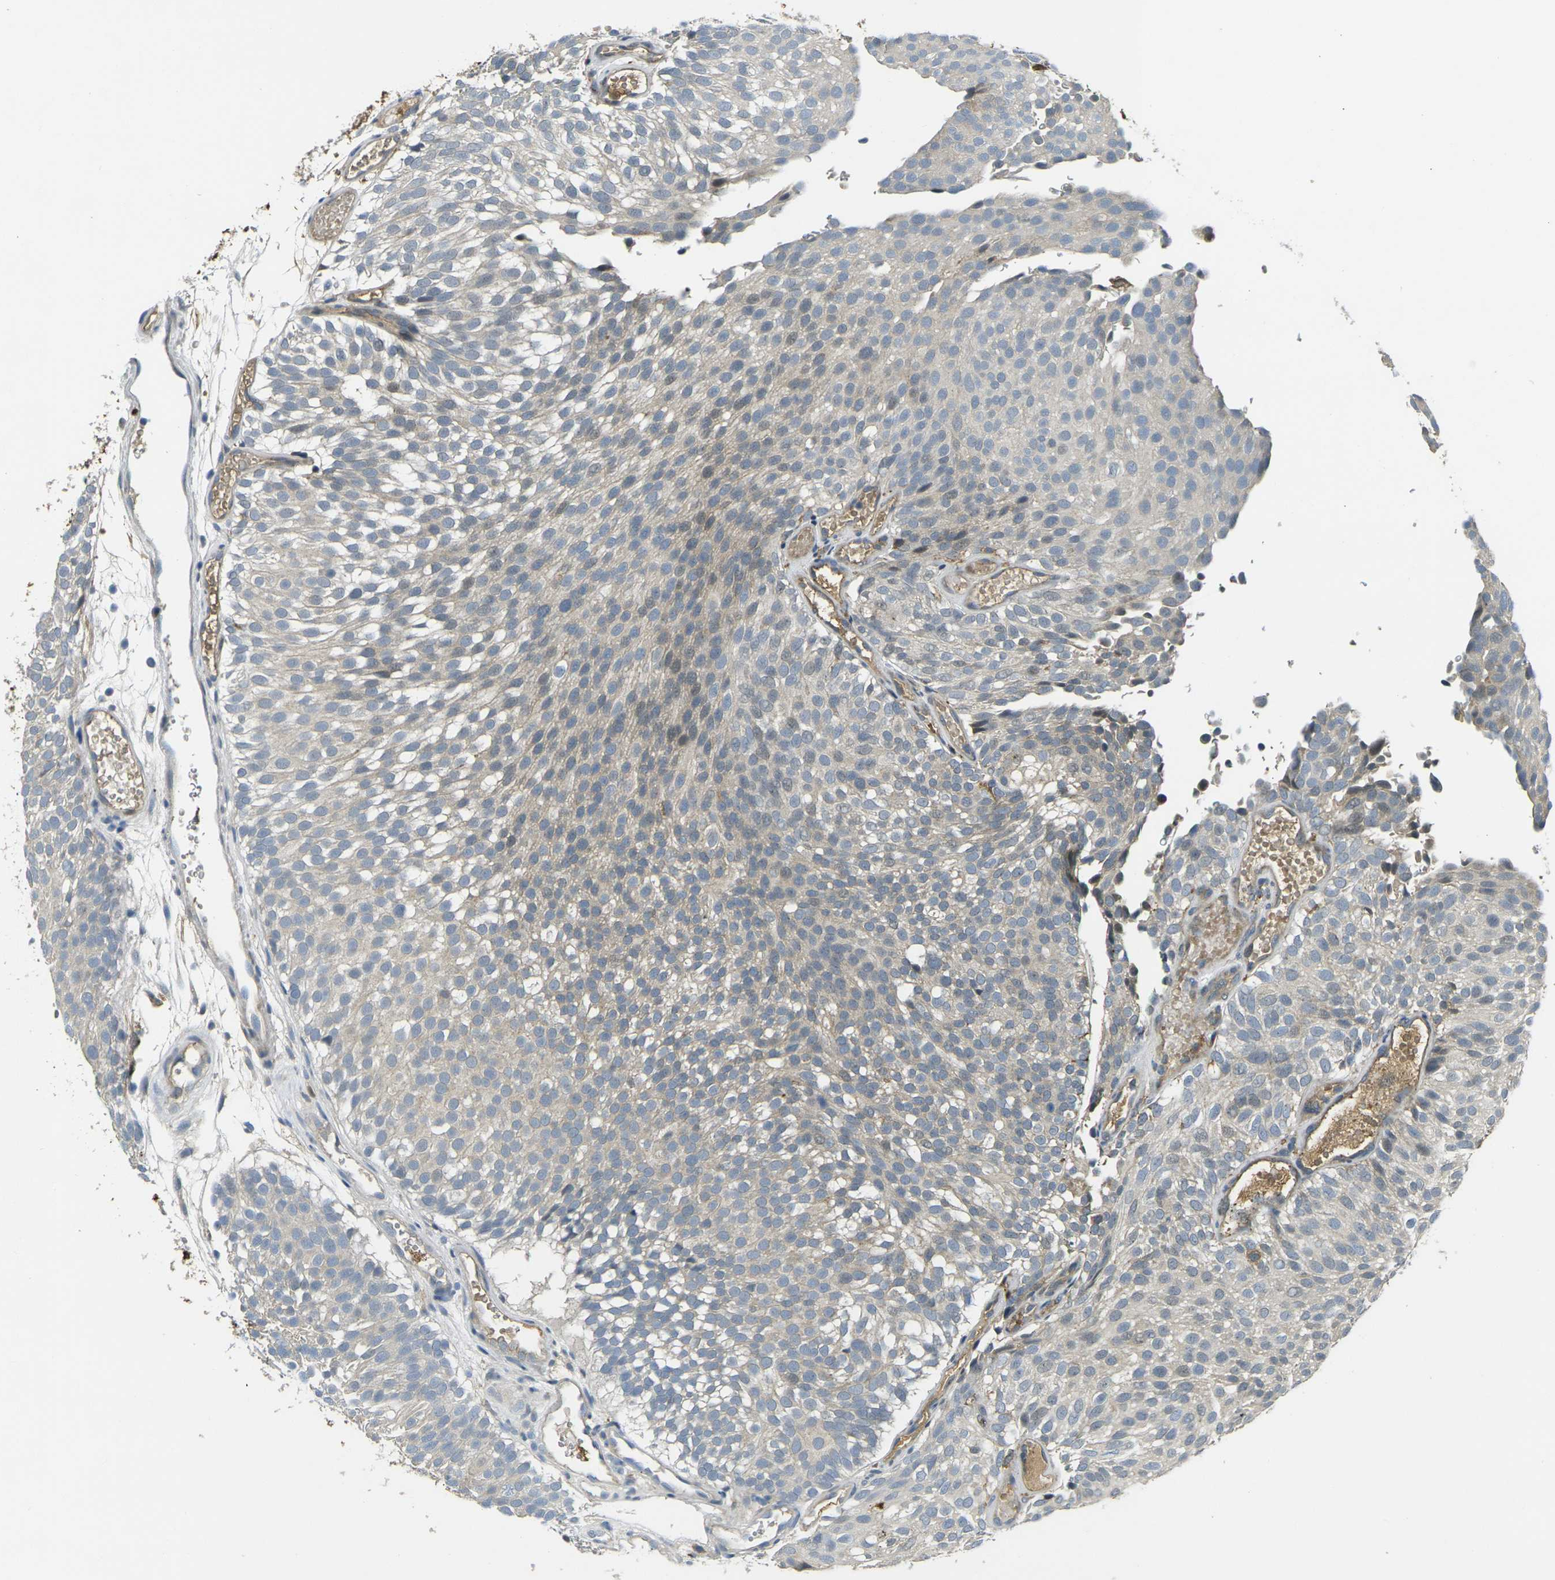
{"staining": {"intensity": "negative", "quantity": "none", "location": "none"}, "tissue": "urothelial cancer", "cell_type": "Tumor cells", "image_type": "cancer", "snomed": [{"axis": "morphology", "description": "Urothelial carcinoma, Low grade"}, {"axis": "topography", "description": "Urinary bladder"}], "caption": "Low-grade urothelial carcinoma was stained to show a protein in brown. There is no significant staining in tumor cells. (Brightfield microscopy of DAB IHC at high magnification).", "gene": "PIGL", "patient": {"sex": "male", "age": 78}}